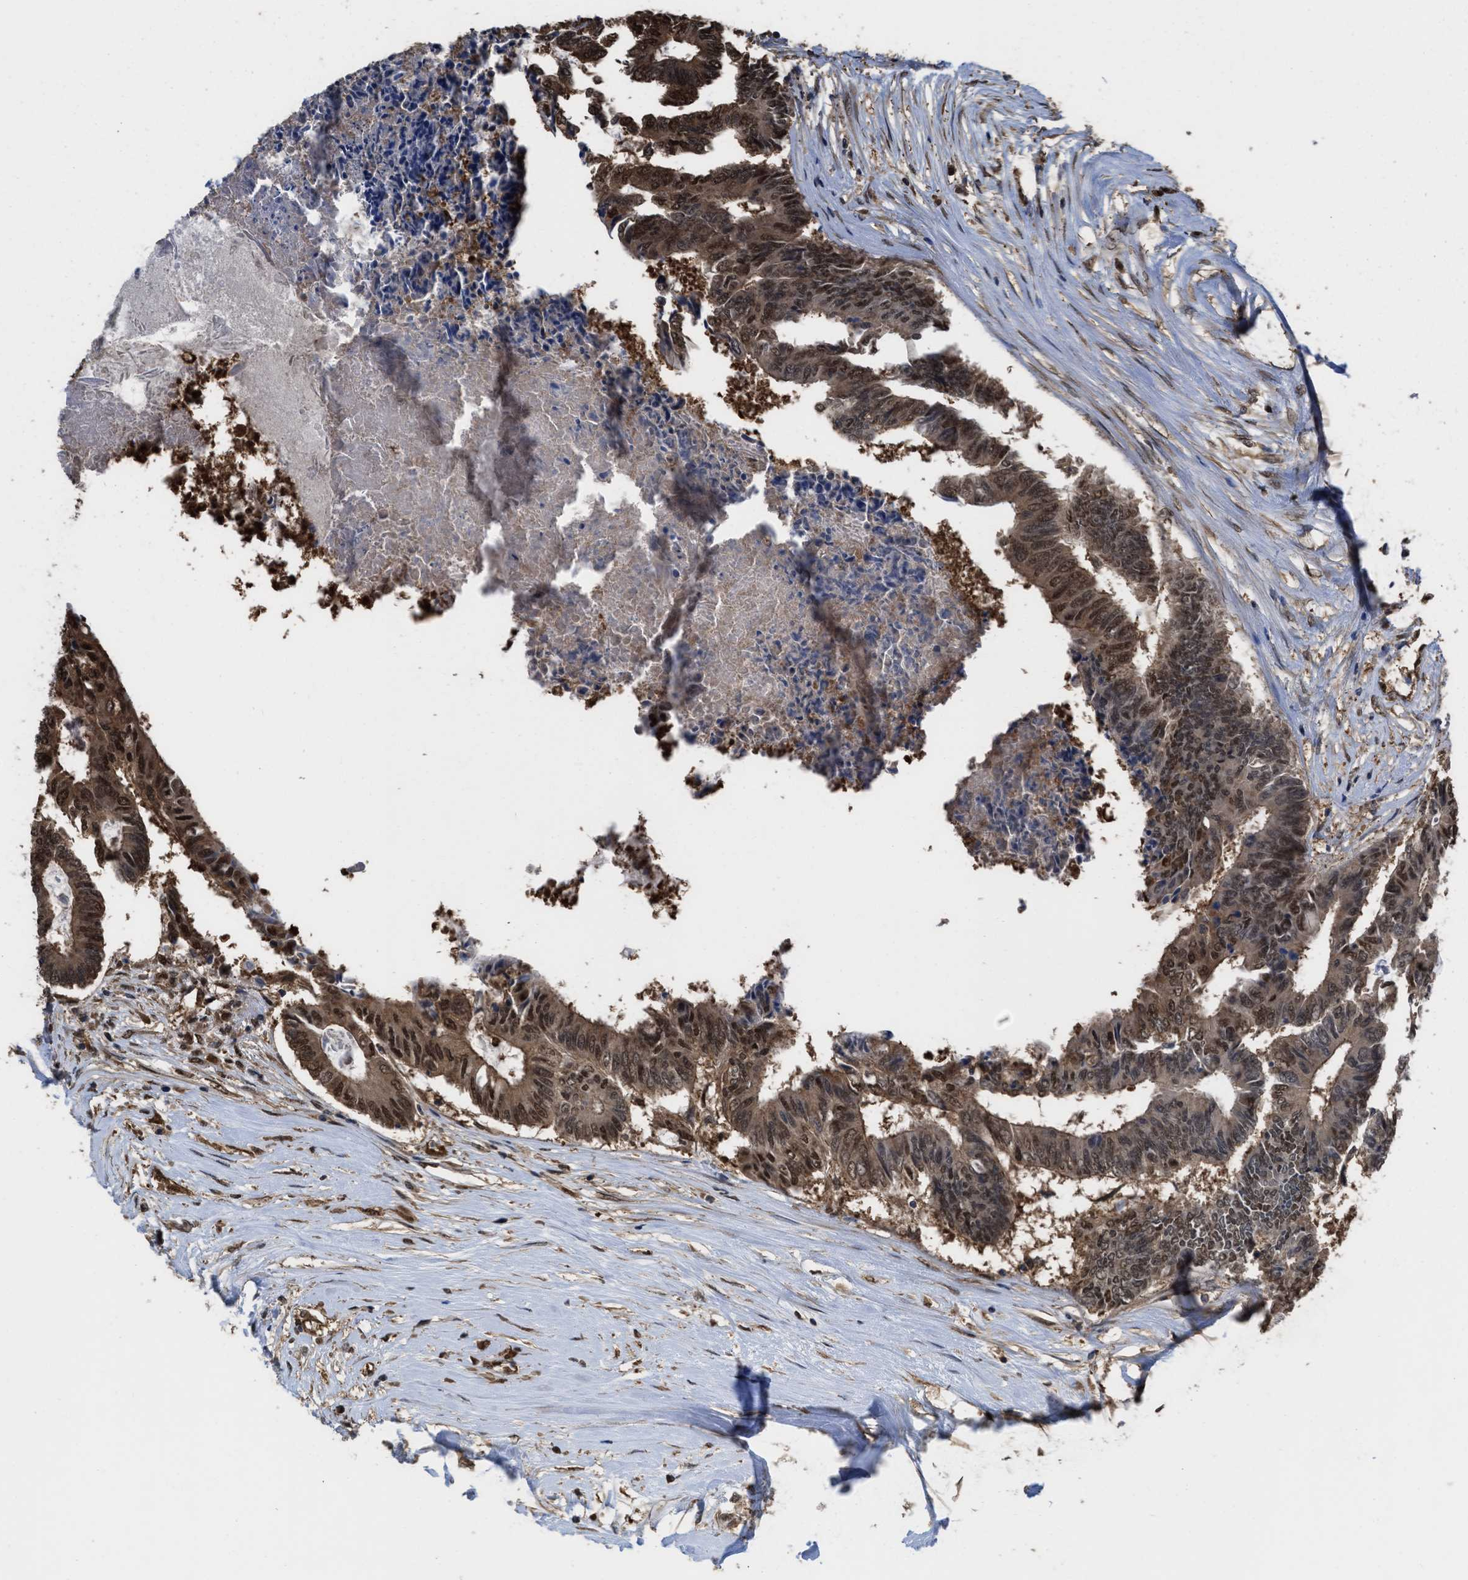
{"staining": {"intensity": "moderate", "quantity": ">75%", "location": "cytoplasmic/membranous,nuclear"}, "tissue": "colorectal cancer", "cell_type": "Tumor cells", "image_type": "cancer", "snomed": [{"axis": "morphology", "description": "Adenocarcinoma, NOS"}, {"axis": "topography", "description": "Rectum"}], "caption": "Adenocarcinoma (colorectal) stained for a protein (brown) reveals moderate cytoplasmic/membranous and nuclear positive expression in approximately >75% of tumor cells.", "gene": "YWHAG", "patient": {"sex": "male", "age": 63}}